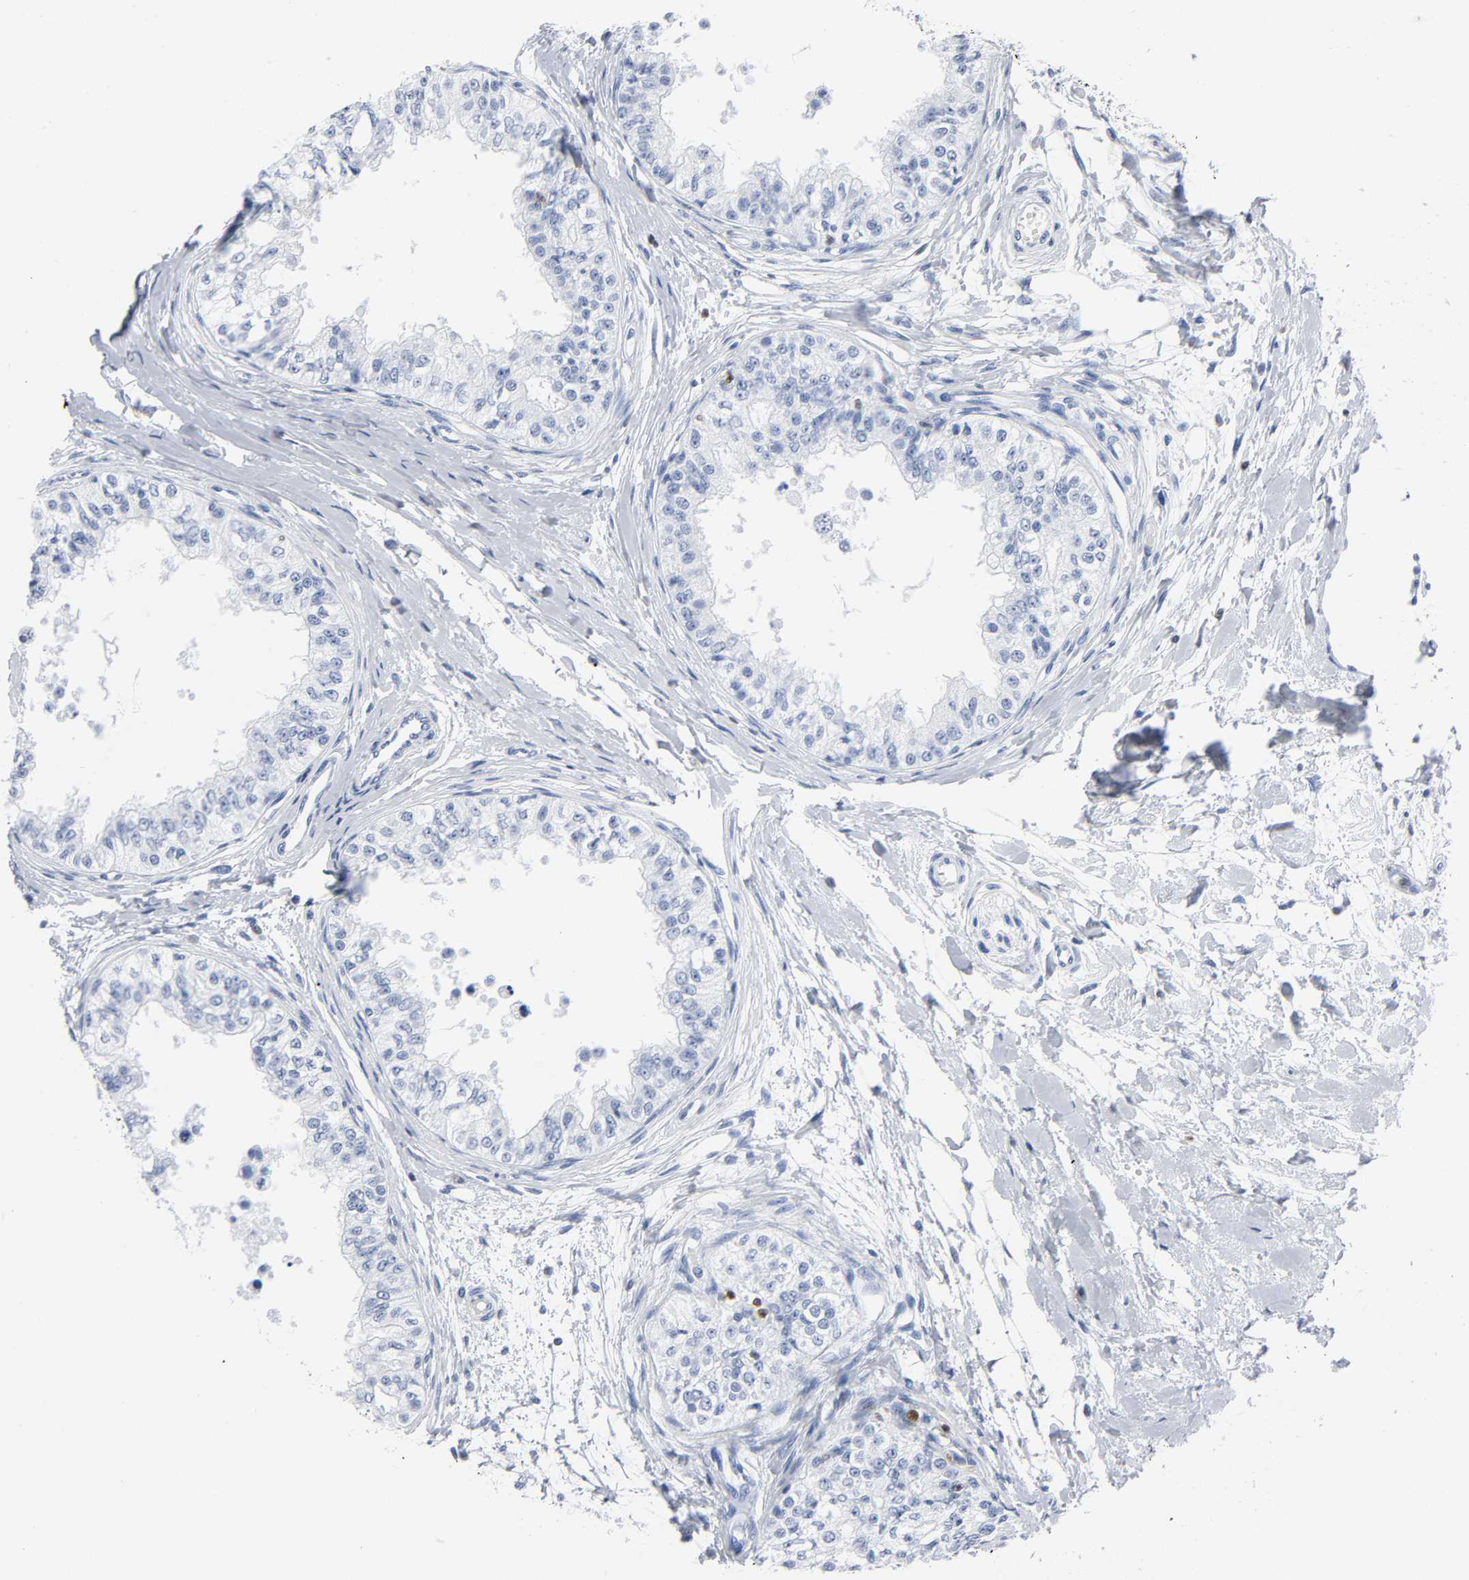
{"staining": {"intensity": "negative", "quantity": "none", "location": "none"}, "tissue": "epididymis", "cell_type": "Glandular cells", "image_type": "normal", "snomed": [{"axis": "morphology", "description": "Normal tissue, NOS"}, {"axis": "morphology", "description": "Adenocarcinoma, metastatic, NOS"}, {"axis": "topography", "description": "Testis"}, {"axis": "topography", "description": "Epididymis"}], "caption": "This histopathology image is of benign epididymis stained with immunohistochemistry to label a protein in brown with the nuclei are counter-stained blue. There is no positivity in glandular cells.", "gene": "DOK2", "patient": {"sex": "male", "age": 26}}